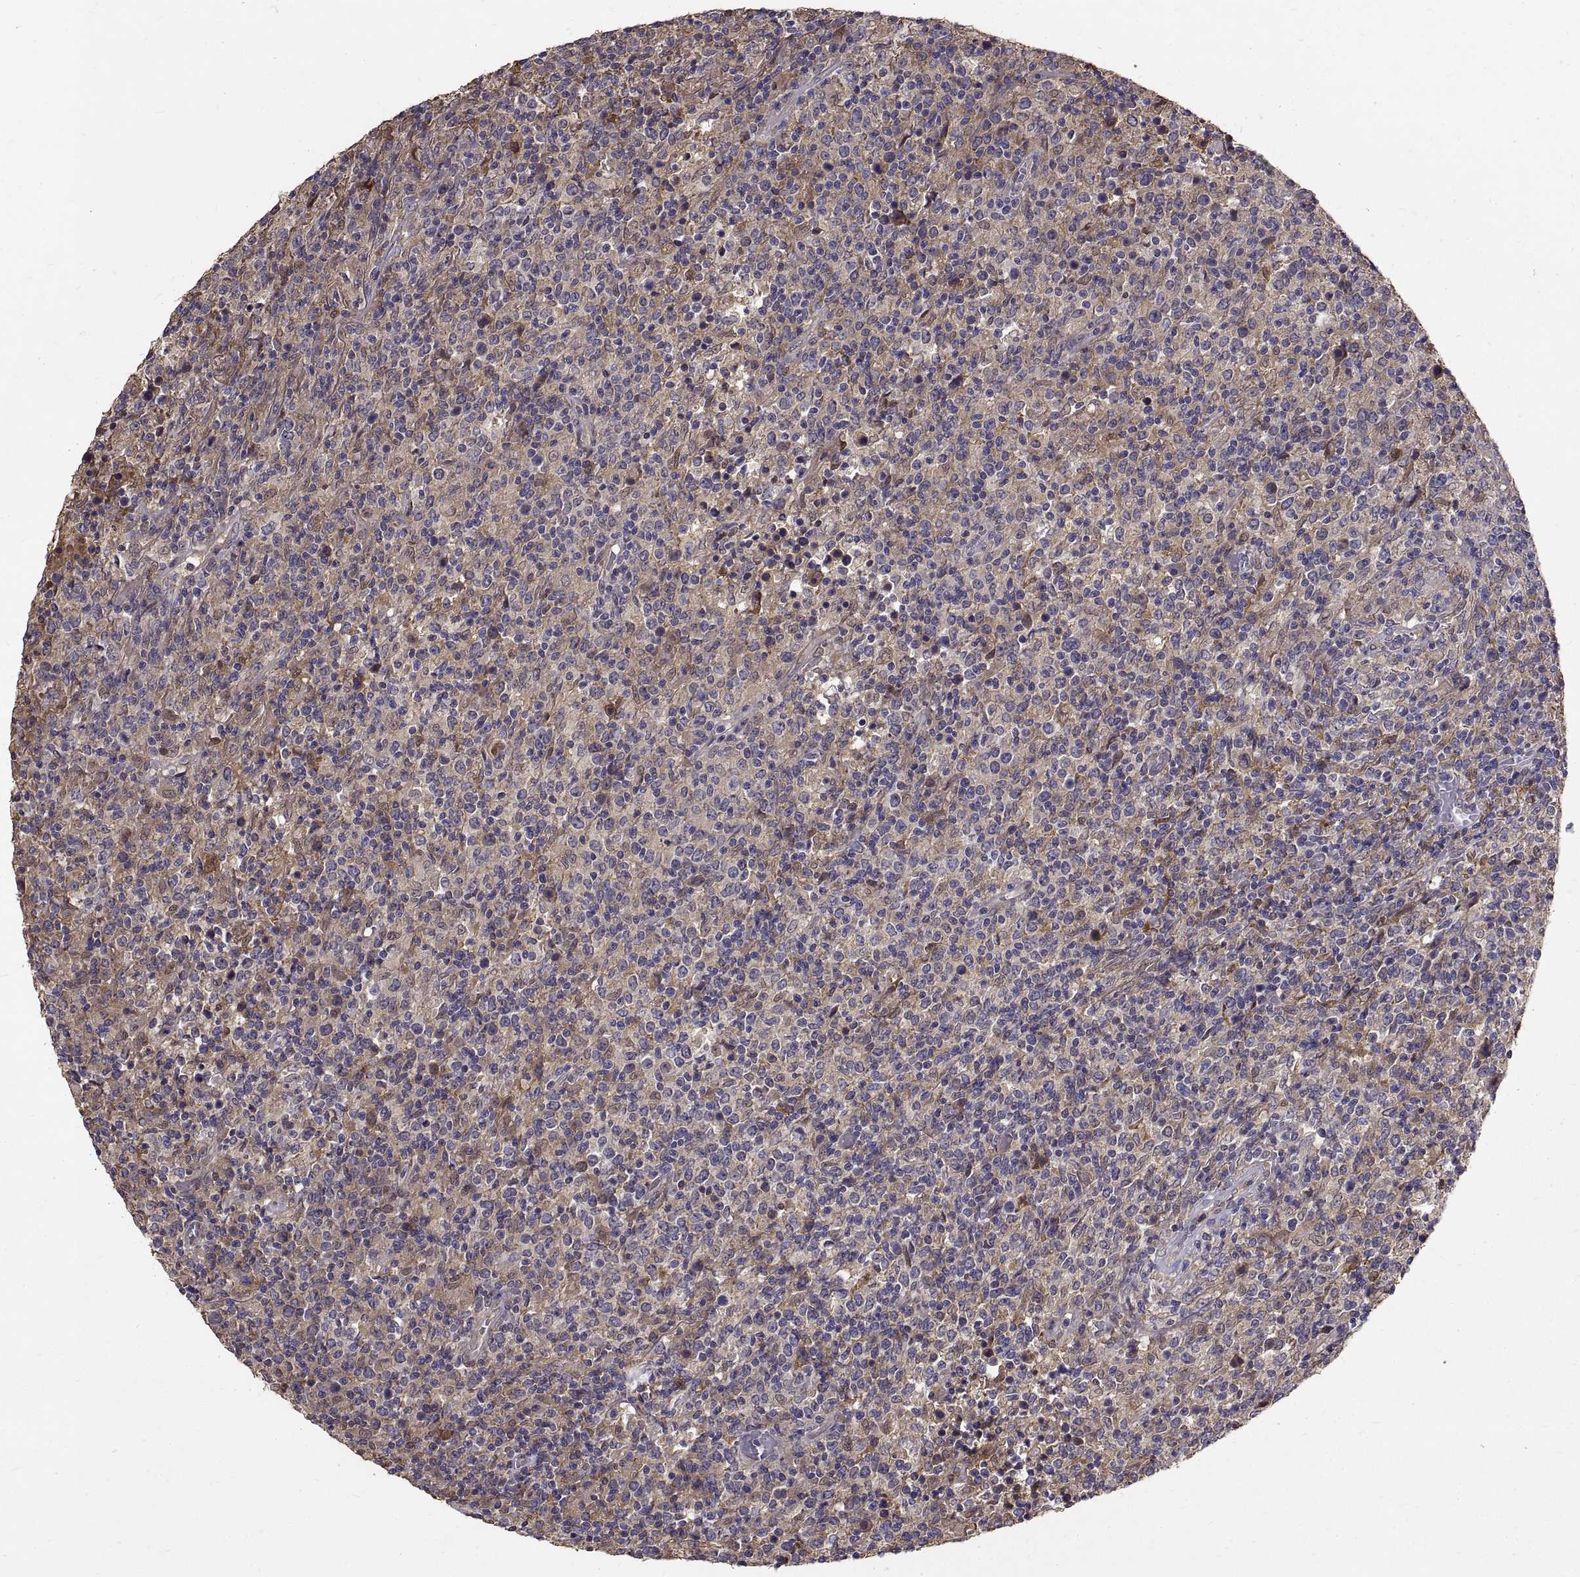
{"staining": {"intensity": "weak", "quantity": "<25%", "location": "cytoplasmic/membranous"}, "tissue": "lymphoma", "cell_type": "Tumor cells", "image_type": "cancer", "snomed": [{"axis": "morphology", "description": "Malignant lymphoma, non-Hodgkin's type, High grade"}, {"axis": "topography", "description": "Lung"}], "caption": "Human malignant lymphoma, non-Hodgkin's type (high-grade) stained for a protein using IHC reveals no expression in tumor cells.", "gene": "PEA15", "patient": {"sex": "male", "age": 79}}